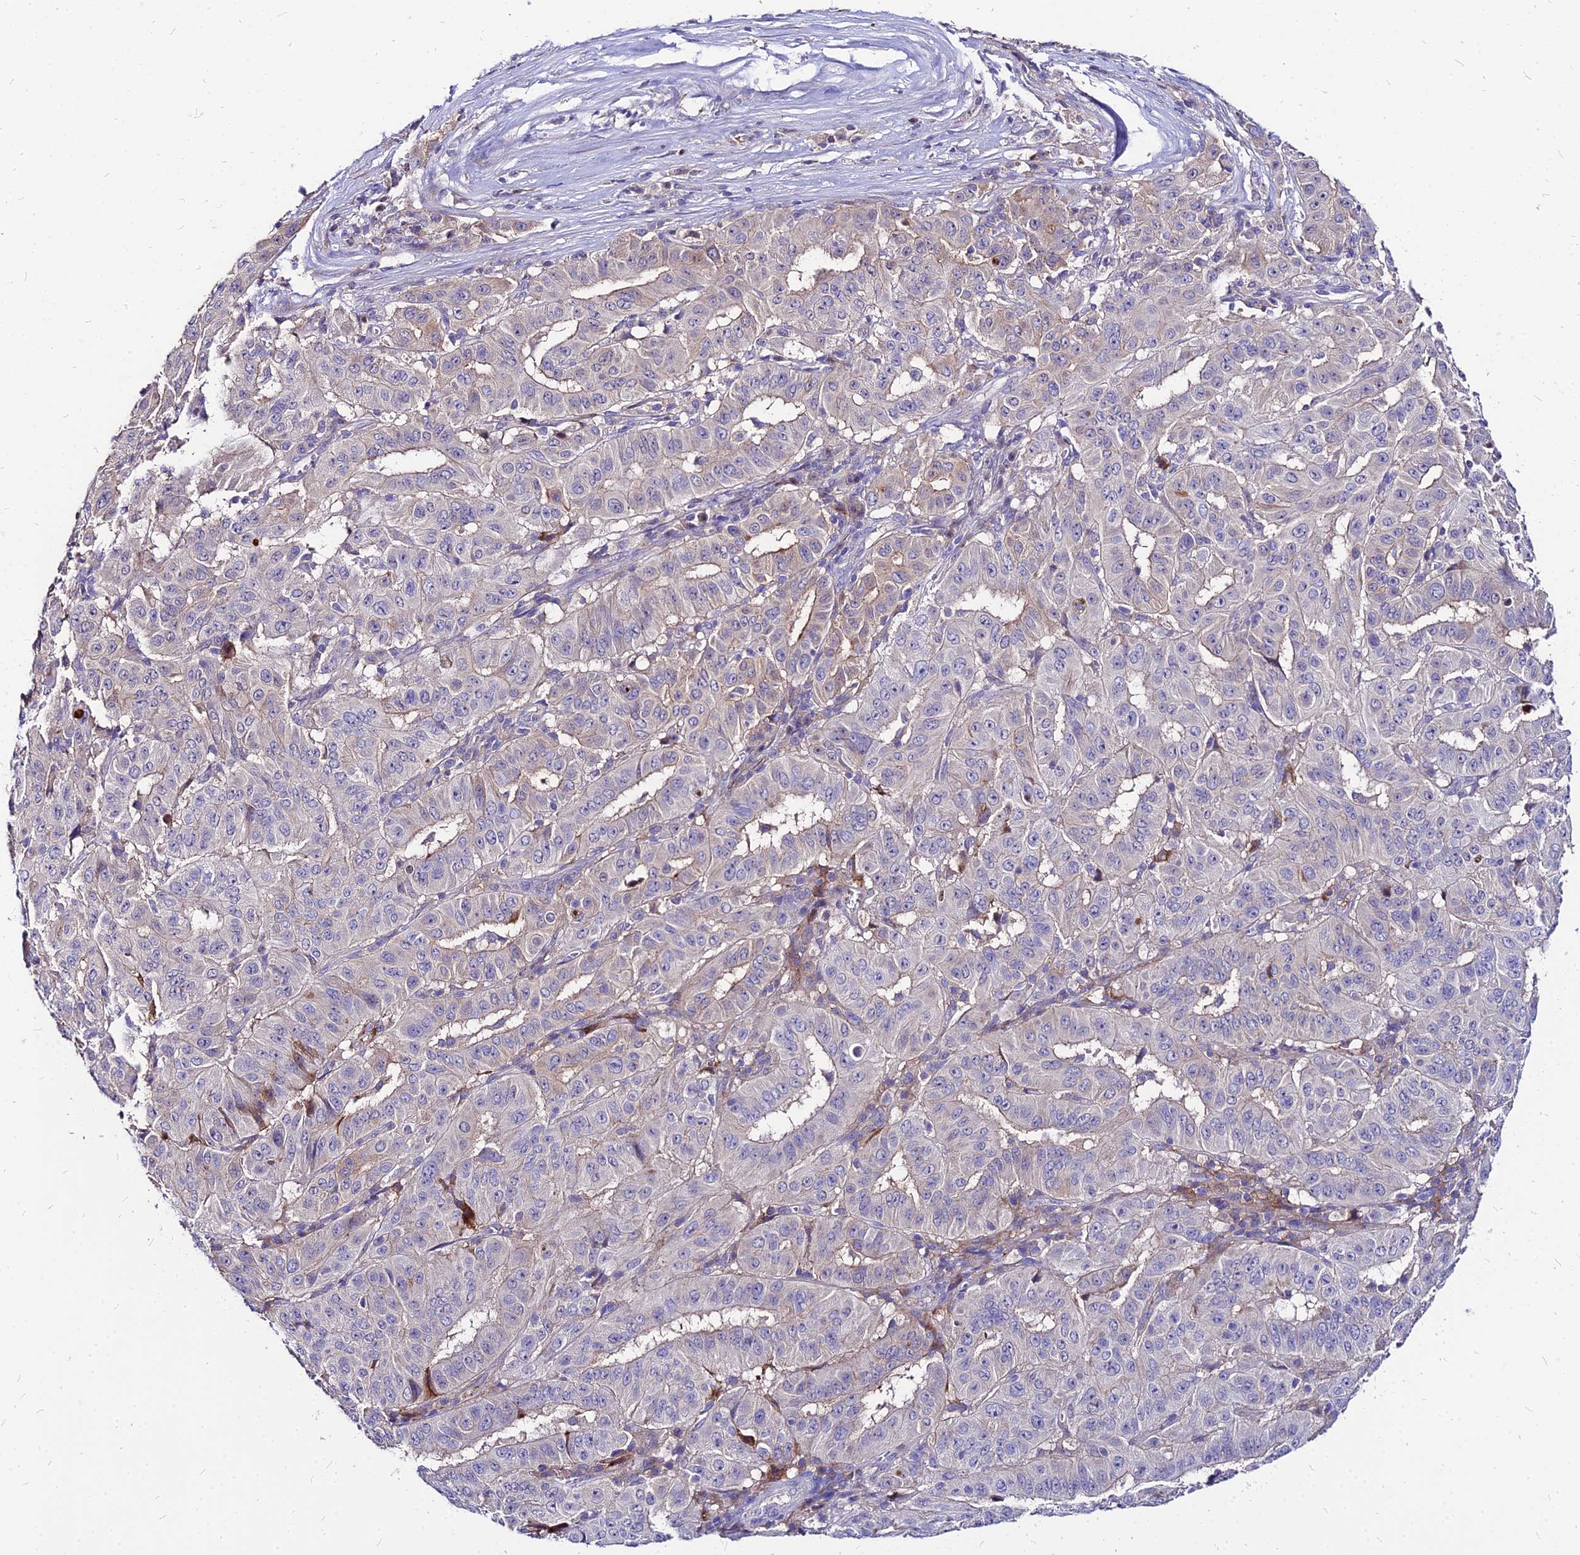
{"staining": {"intensity": "negative", "quantity": "none", "location": "none"}, "tissue": "pancreatic cancer", "cell_type": "Tumor cells", "image_type": "cancer", "snomed": [{"axis": "morphology", "description": "Adenocarcinoma, NOS"}, {"axis": "topography", "description": "Pancreas"}], "caption": "Human adenocarcinoma (pancreatic) stained for a protein using immunohistochemistry displays no staining in tumor cells.", "gene": "ACSM6", "patient": {"sex": "male", "age": 63}}